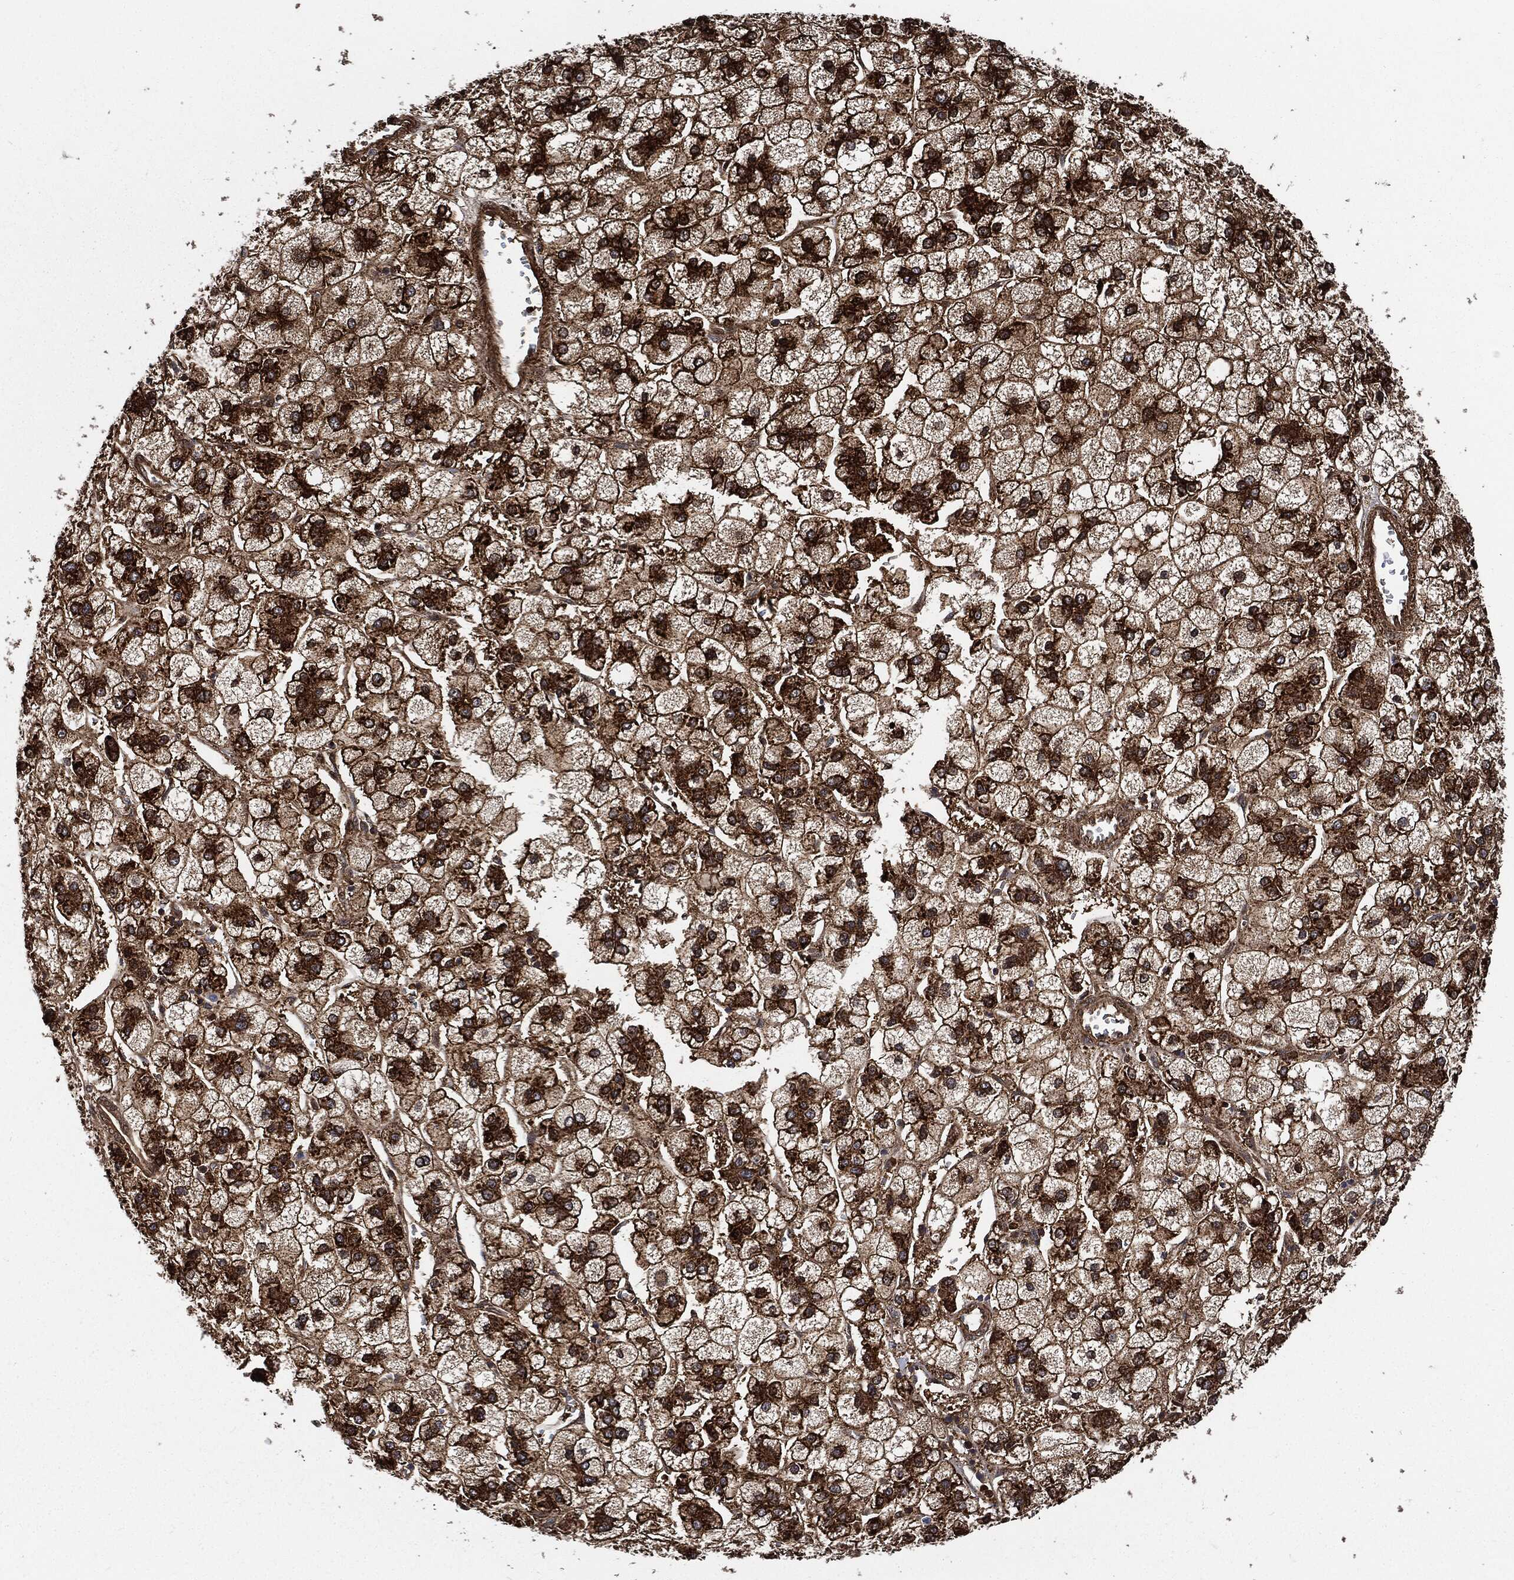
{"staining": {"intensity": "strong", "quantity": ">75%", "location": "cytoplasmic/membranous"}, "tissue": "liver cancer", "cell_type": "Tumor cells", "image_type": "cancer", "snomed": [{"axis": "morphology", "description": "Carcinoma, Hepatocellular, NOS"}, {"axis": "topography", "description": "Liver"}], "caption": "Immunohistochemical staining of liver hepatocellular carcinoma demonstrates high levels of strong cytoplasmic/membranous protein positivity in about >75% of tumor cells.", "gene": "PRDX2", "patient": {"sex": "male", "age": 73}}